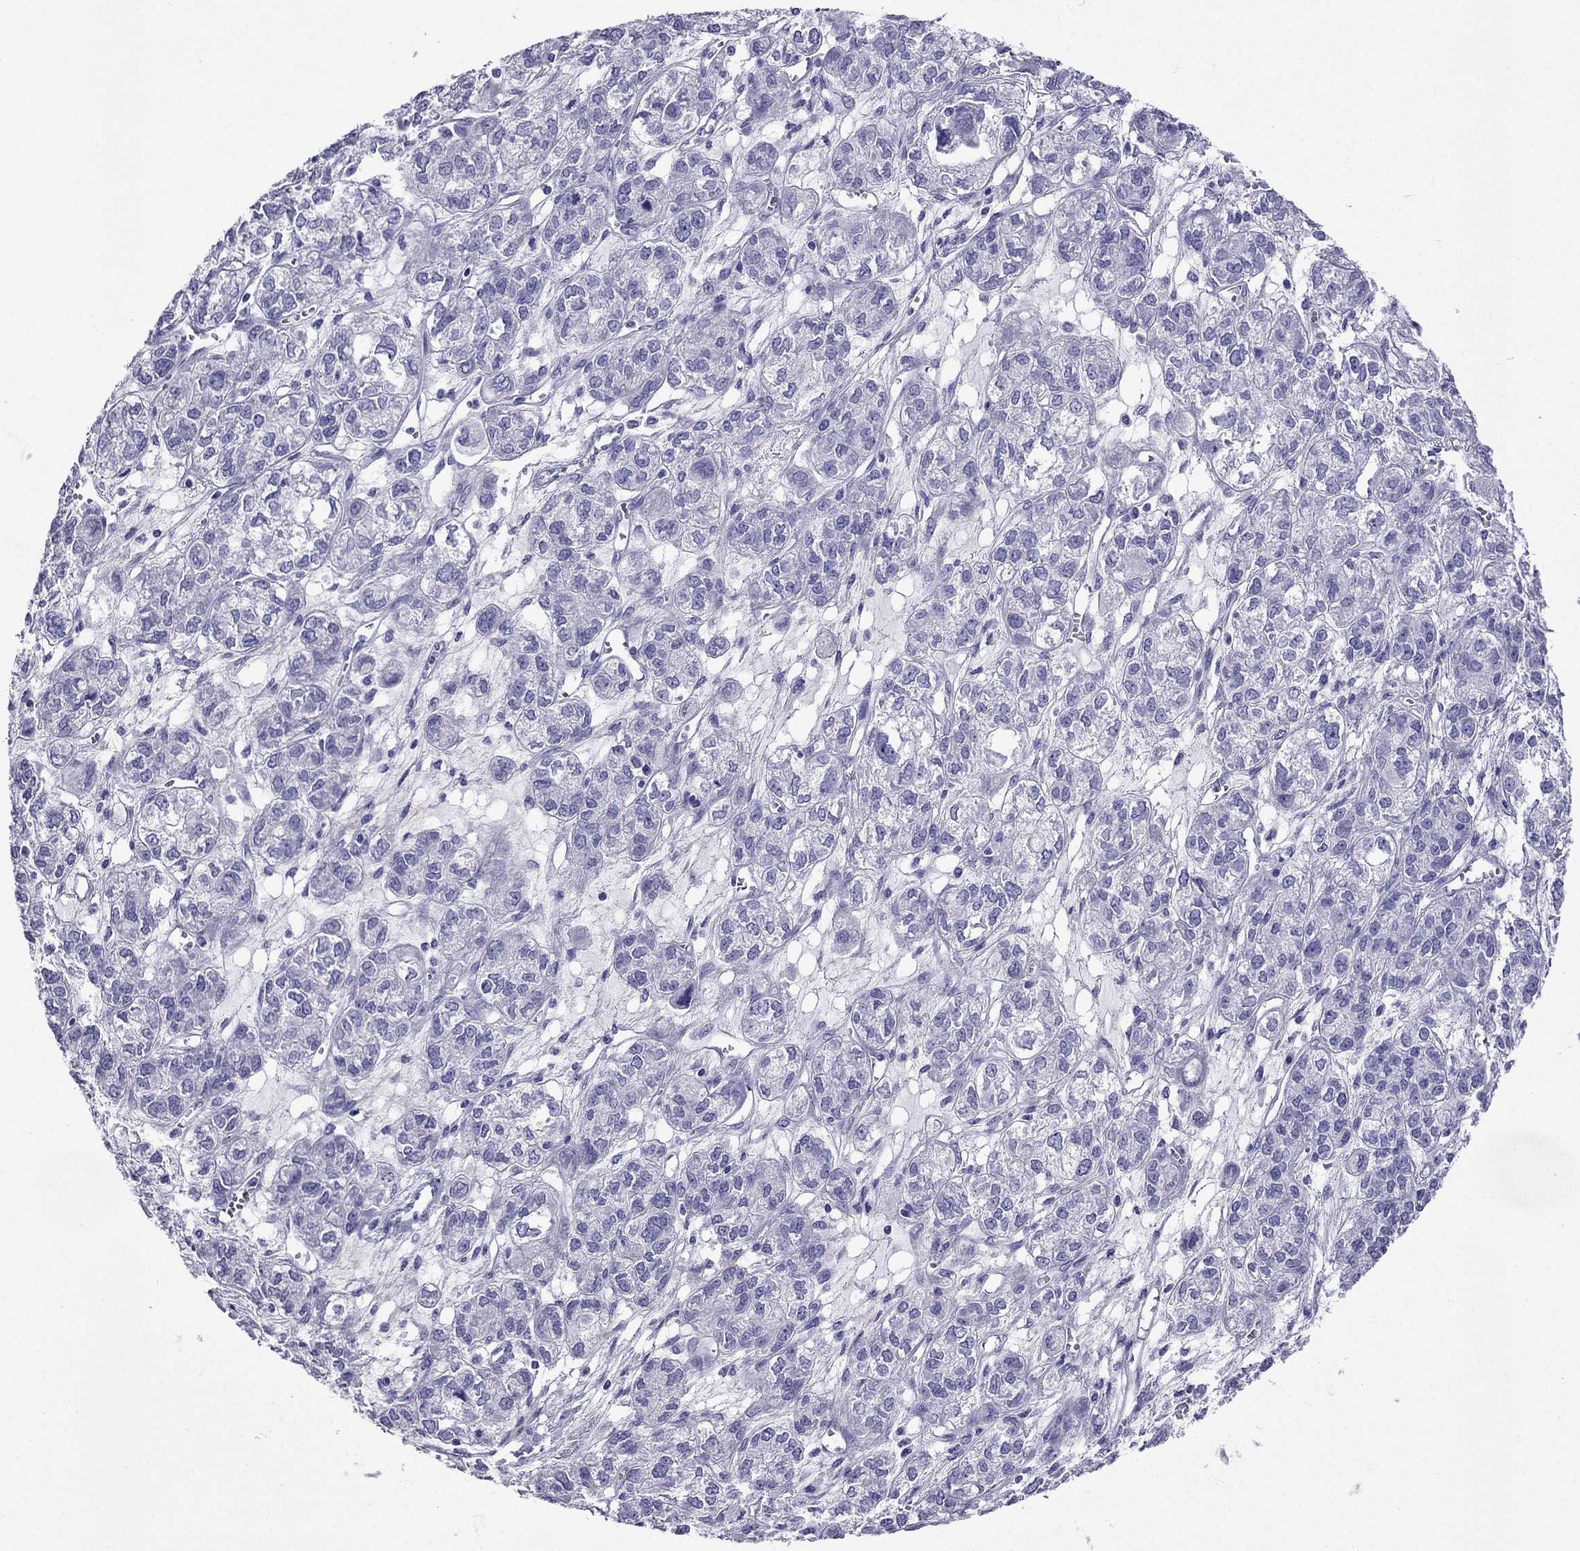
{"staining": {"intensity": "negative", "quantity": "none", "location": "none"}, "tissue": "ovarian cancer", "cell_type": "Tumor cells", "image_type": "cancer", "snomed": [{"axis": "morphology", "description": "Carcinoma, endometroid"}, {"axis": "topography", "description": "Ovary"}], "caption": "The photomicrograph reveals no significant expression in tumor cells of ovarian cancer. (DAB (3,3'-diaminobenzidine) IHC, high magnification).", "gene": "ARR3", "patient": {"sex": "female", "age": 64}}